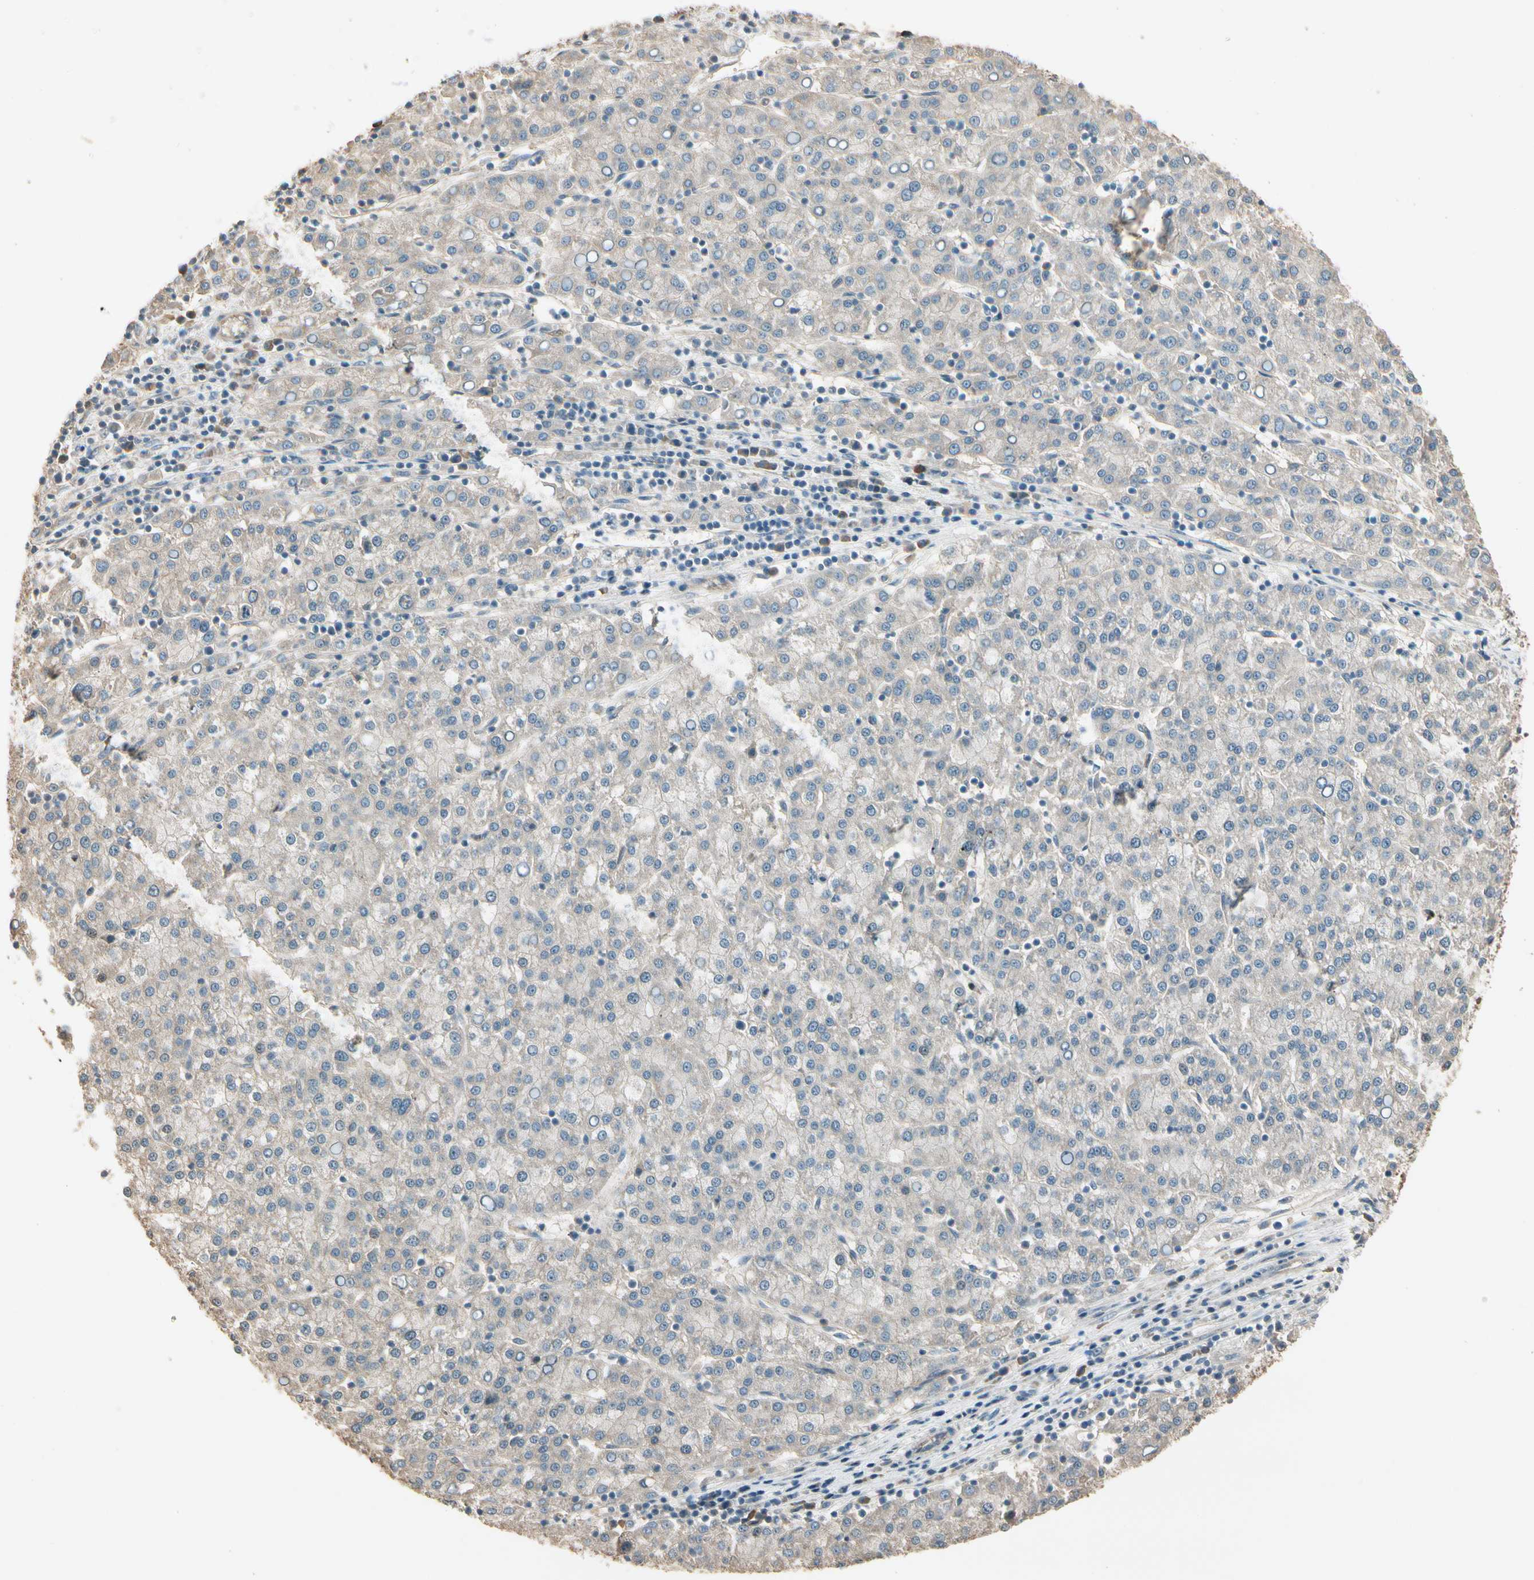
{"staining": {"intensity": "negative", "quantity": "none", "location": "none"}, "tissue": "liver cancer", "cell_type": "Tumor cells", "image_type": "cancer", "snomed": [{"axis": "morphology", "description": "Carcinoma, Hepatocellular, NOS"}, {"axis": "topography", "description": "Liver"}], "caption": "High magnification brightfield microscopy of liver cancer (hepatocellular carcinoma) stained with DAB (3,3'-diaminobenzidine) (brown) and counterstained with hematoxylin (blue): tumor cells show no significant positivity. (IHC, brightfield microscopy, high magnification).", "gene": "TNFRSF21", "patient": {"sex": "female", "age": 58}}